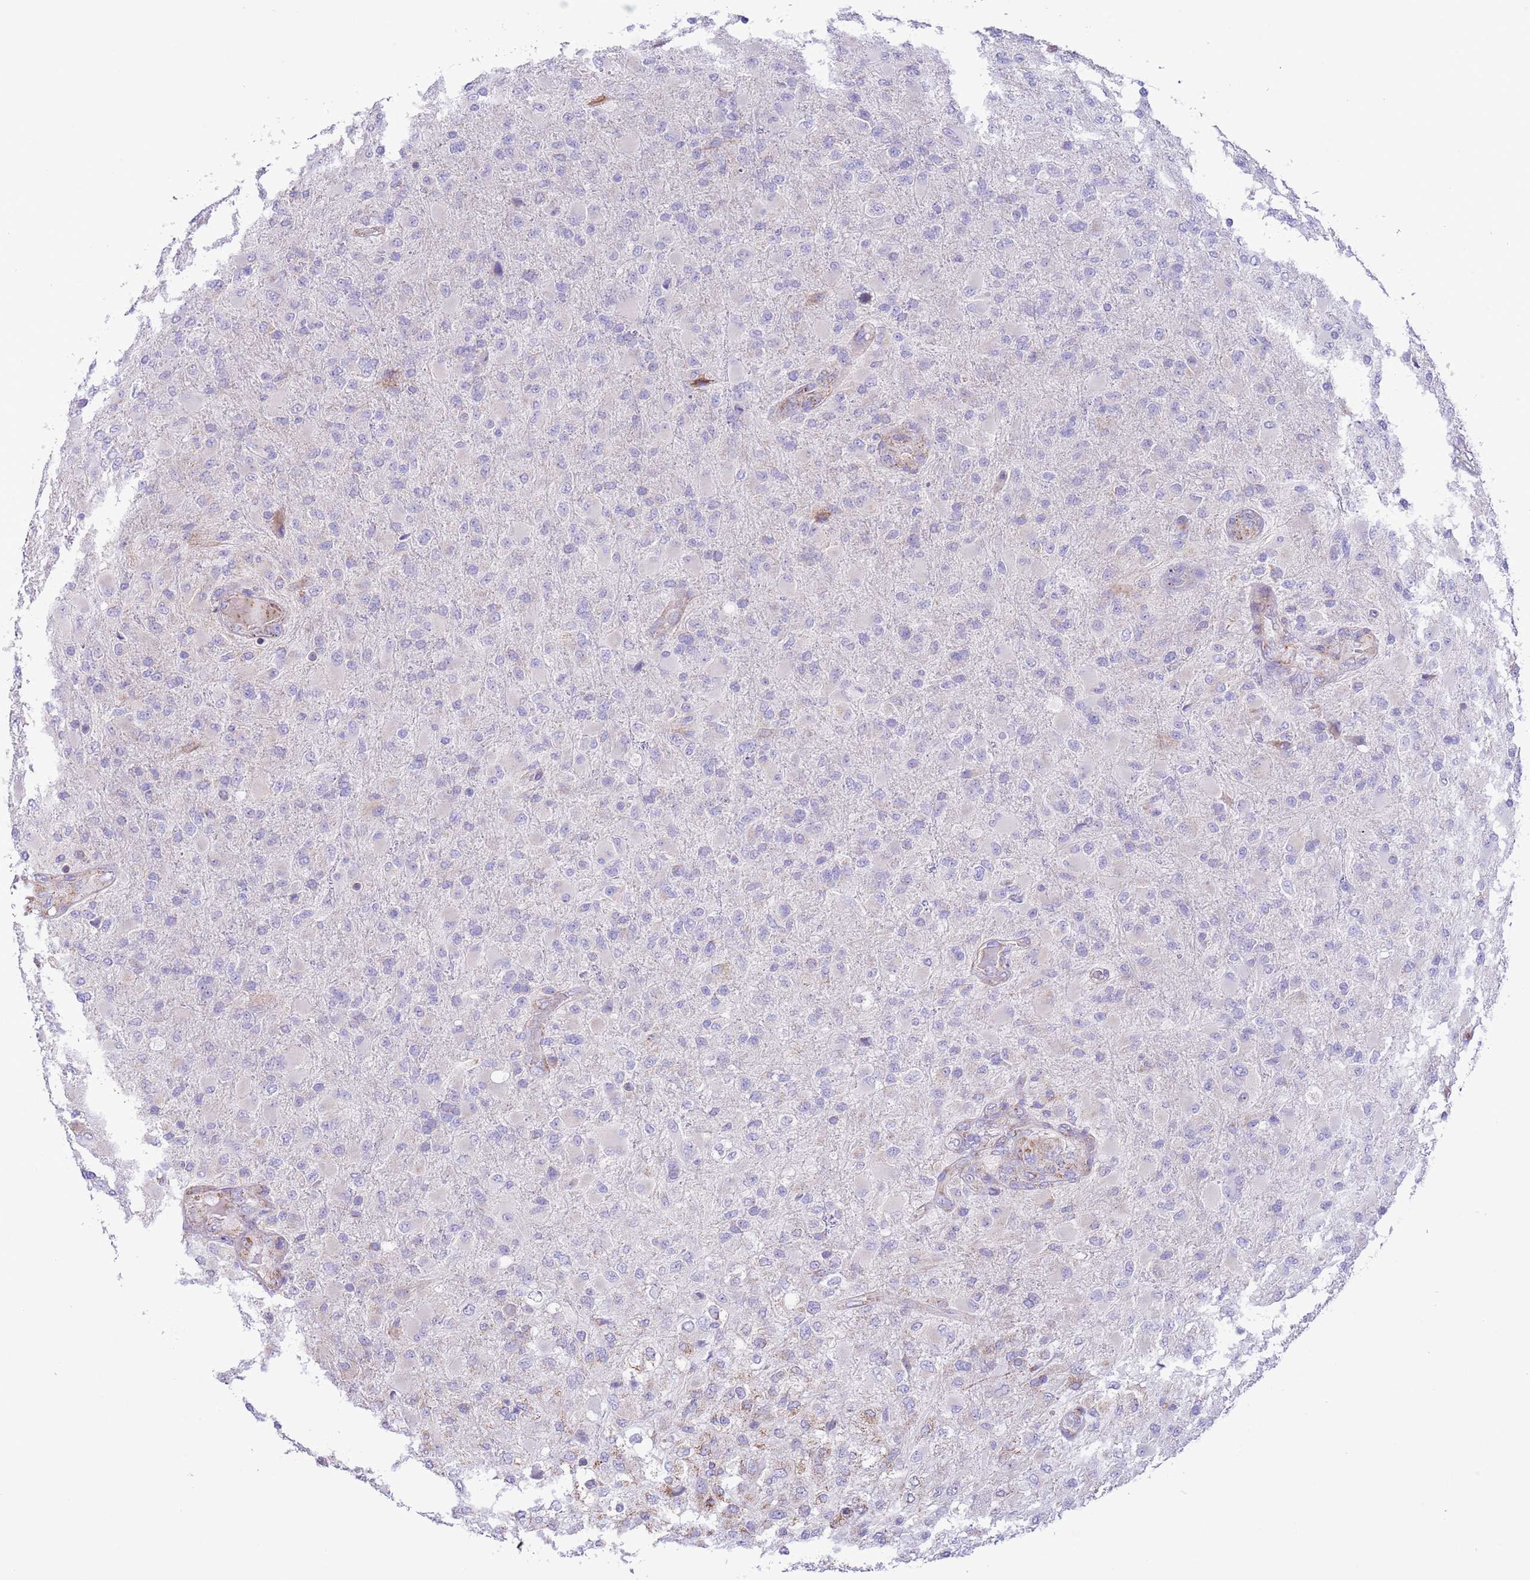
{"staining": {"intensity": "negative", "quantity": "none", "location": "none"}, "tissue": "glioma", "cell_type": "Tumor cells", "image_type": "cancer", "snomed": [{"axis": "morphology", "description": "Glioma, malignant, Low grade"}, {"axis": "topography", "description": "Brain"}], "caption": "A histopathology image of human malignant glioma (low-grade) is negative for staining in tumor cells.", "gene": "SS18L2", "patient": {"sex": "male", "age": 65}}